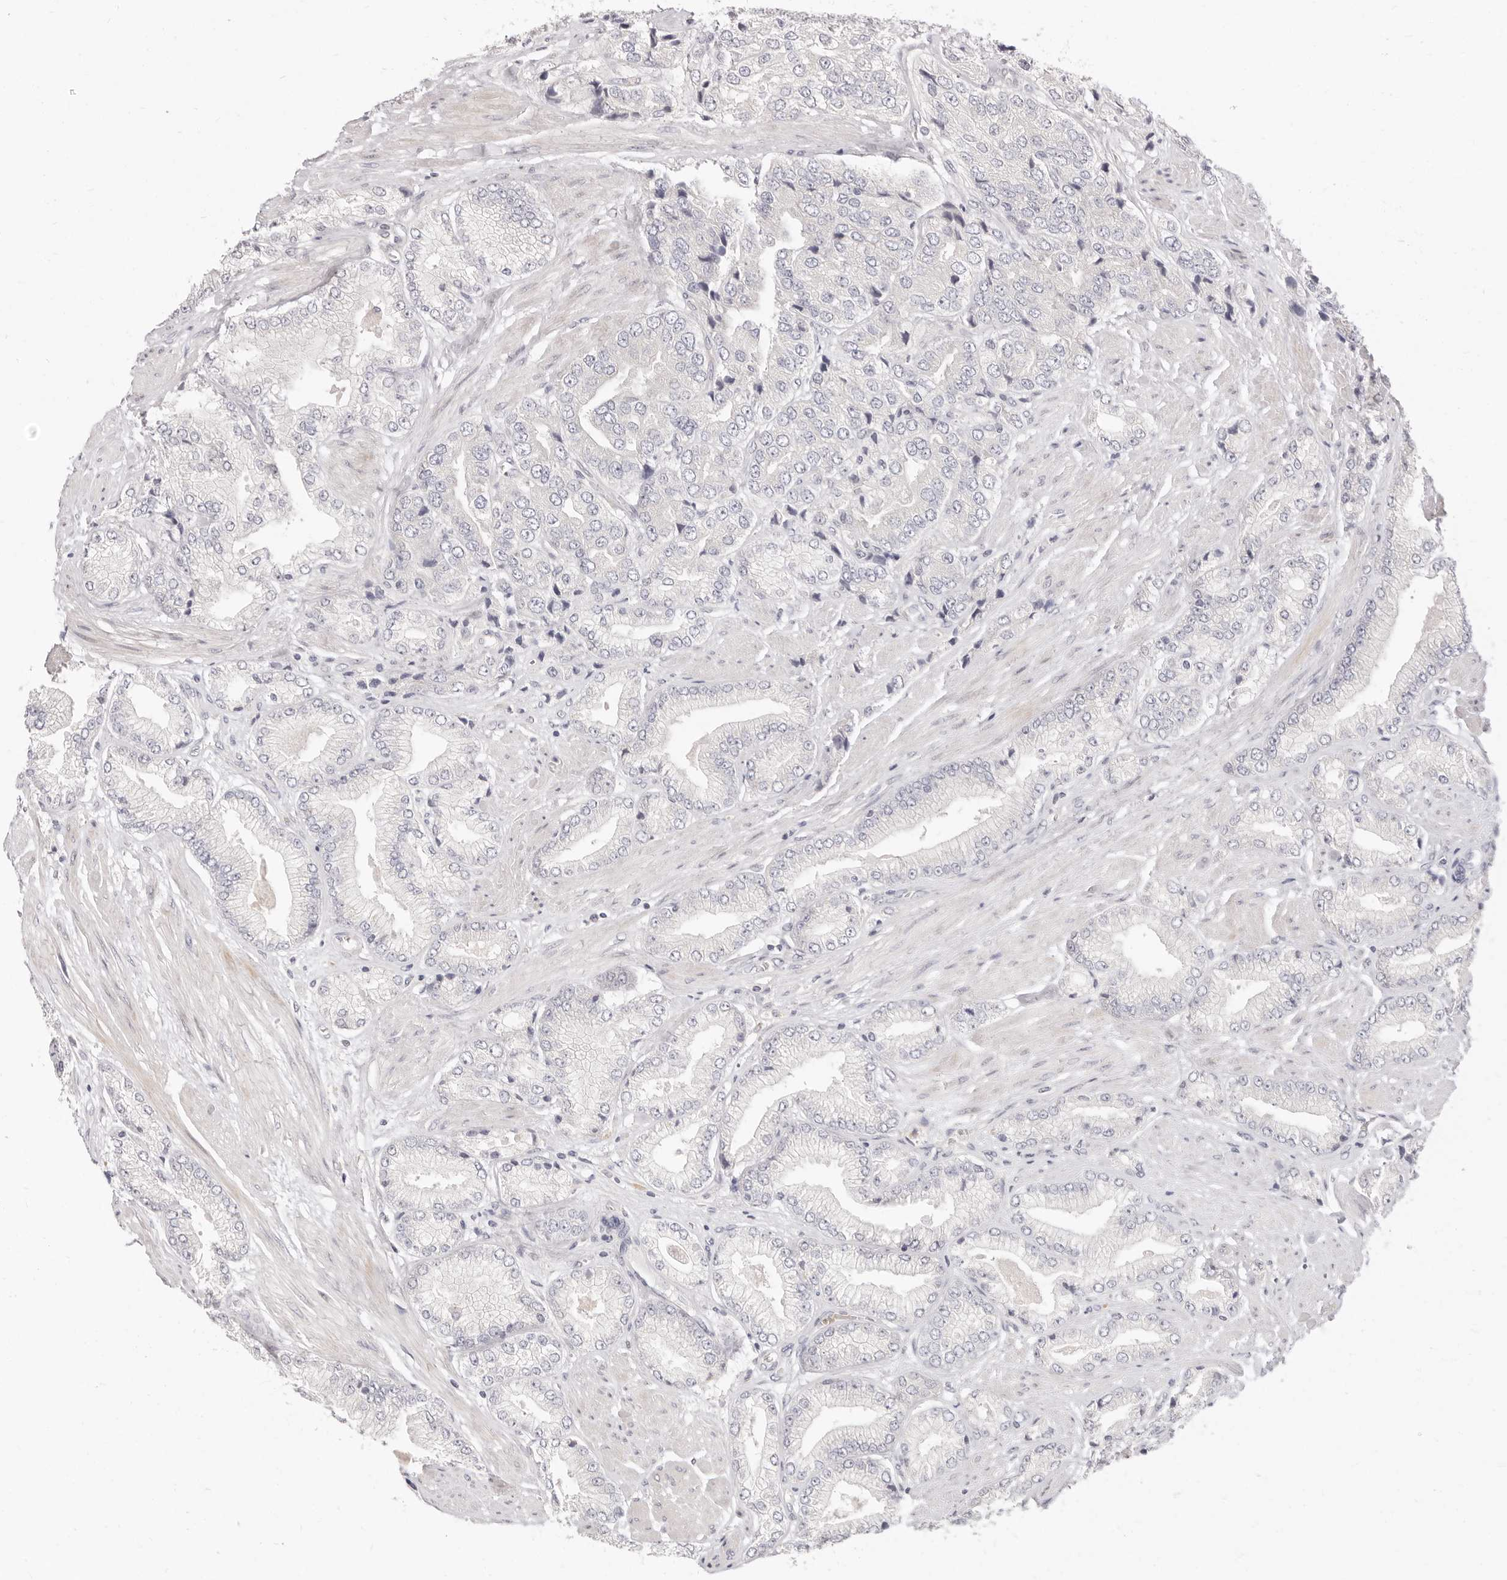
{"staining": {"intensity": "negative", "quantity": "none", "location": "none"}, "tissue": "prostate cancer", "cell_type": "Tumor cells", "image_type": "cancer", "snomed": [{"axis": "morphology", "description": "Adenocarcinoma, High grade"}, {"axis": "topography", "description": "Prostate"}], "caption": "Prostate cancer was stained to show a protein in brown. There is no significant positivity in tumor cells.", "gene": "LTB4R2", "patient": {"sex": "male", "age": 50}}